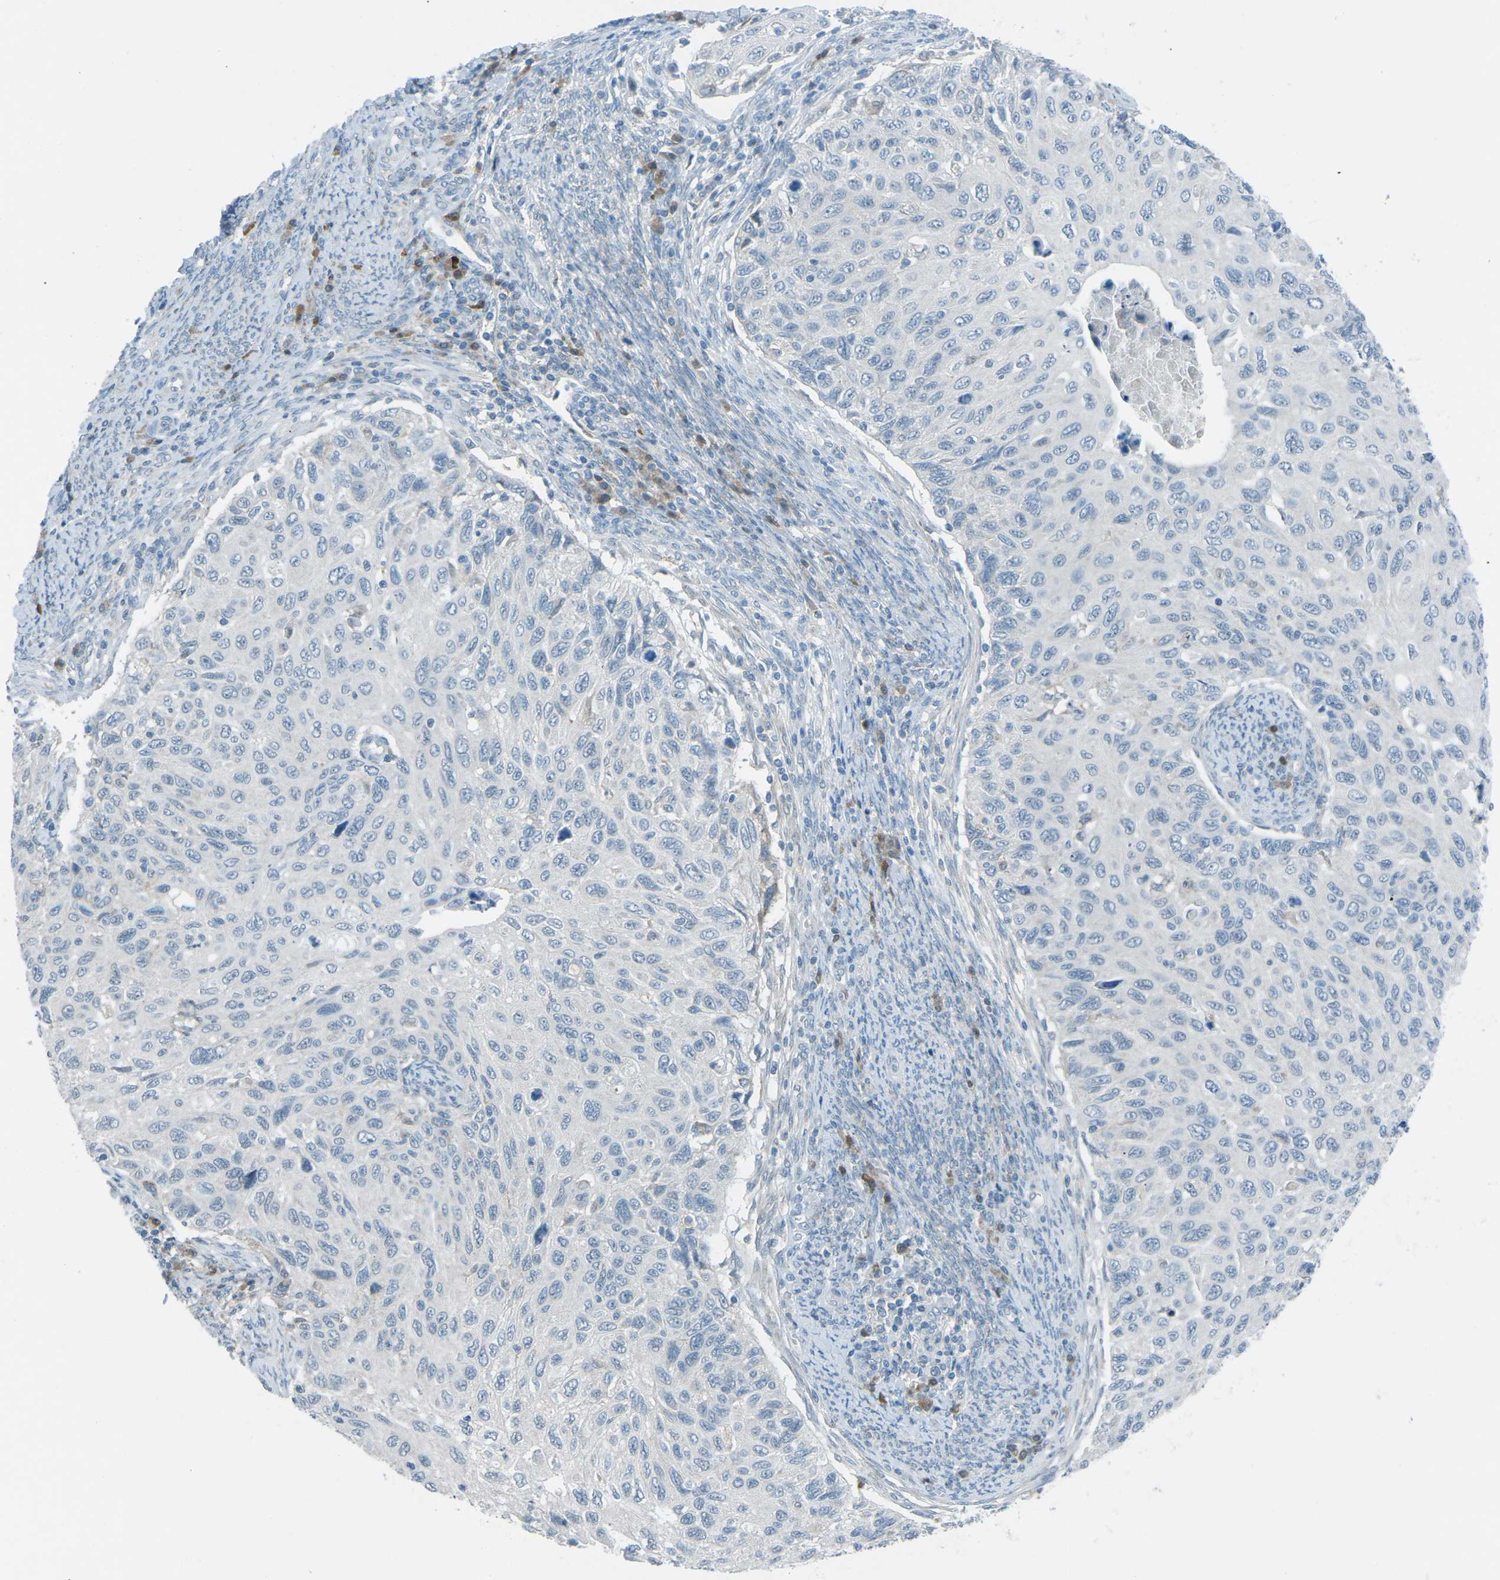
{"staining": {"intensity": "negative", "quantity": "none", "location": "none"}, "tissue": "cervical cancer", "cell_type": "Tumor cells", "image_type": "cancer", "snomed": [{"axis": "morphology", "description": "Squamous cell carcinoma, NOS"}, {"axis": "topography", "description": "Cervix"}], "caption": "IHC micrograph of cervical squamous cell carcinoma stained for a protein (brown), which demonstrates no positivity in tumor cells.", "gene": "PRKCA", "patient": {"sex": "female", "age": 70}}